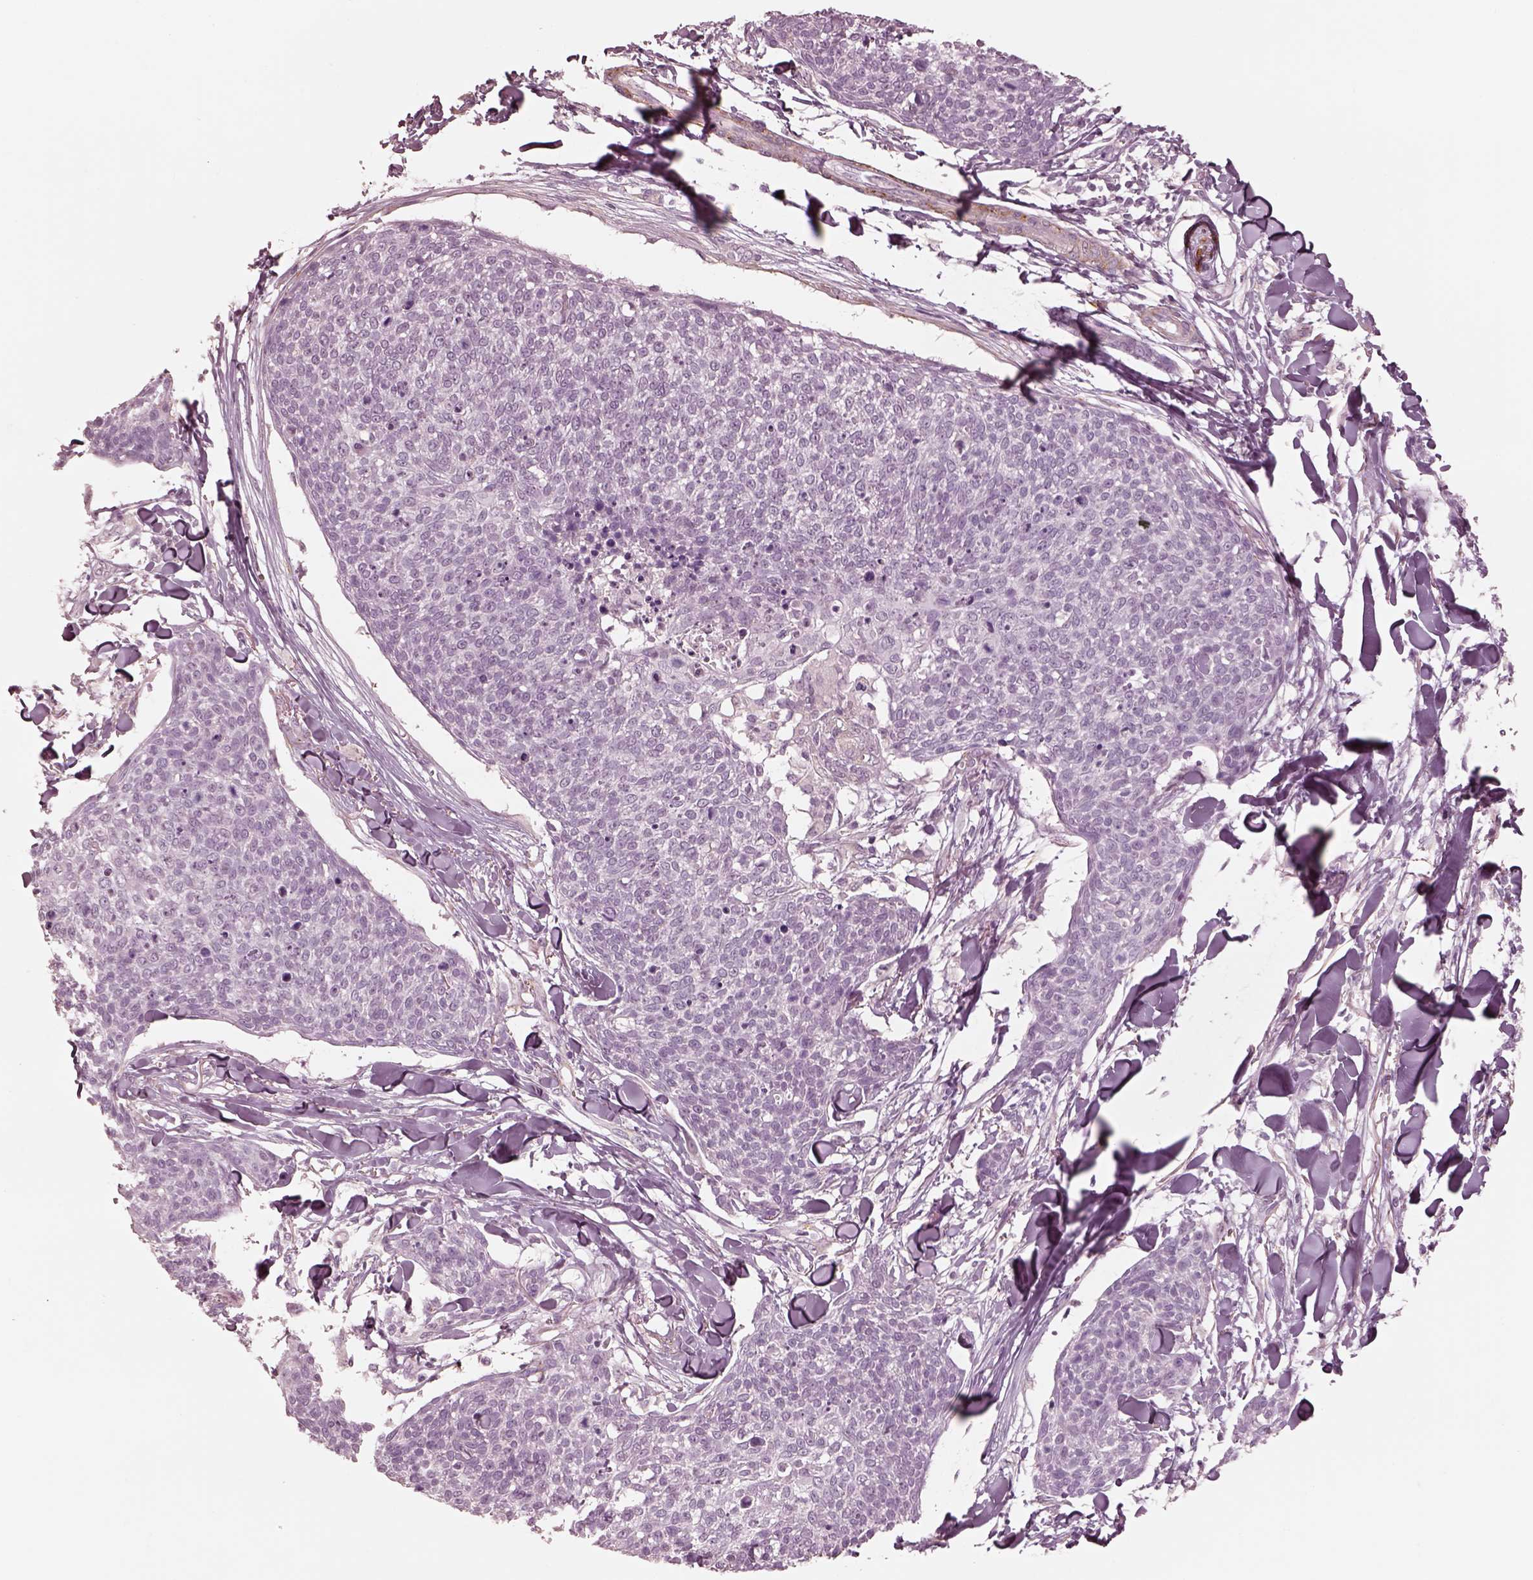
{"staining": {"intensity": "negative", "quantity": "none", "location": "none"}, "tissue": "skin cancer", "cell_type": "Tumor cells", "image_type": "cancer", "snomed": [{"axis": "morphology", "description": "Squamous cell carcinoma, NOS"}, {"axis": "topography", "description": "Skin"}, {"axis": "topography", "description": "Vulva"}], "caption": "Immunohistochemistry of human skin cancer shows no expression in tumor cells.", "gene": "DNAAF9", "patient": {"sex": "female", "age": 75}}